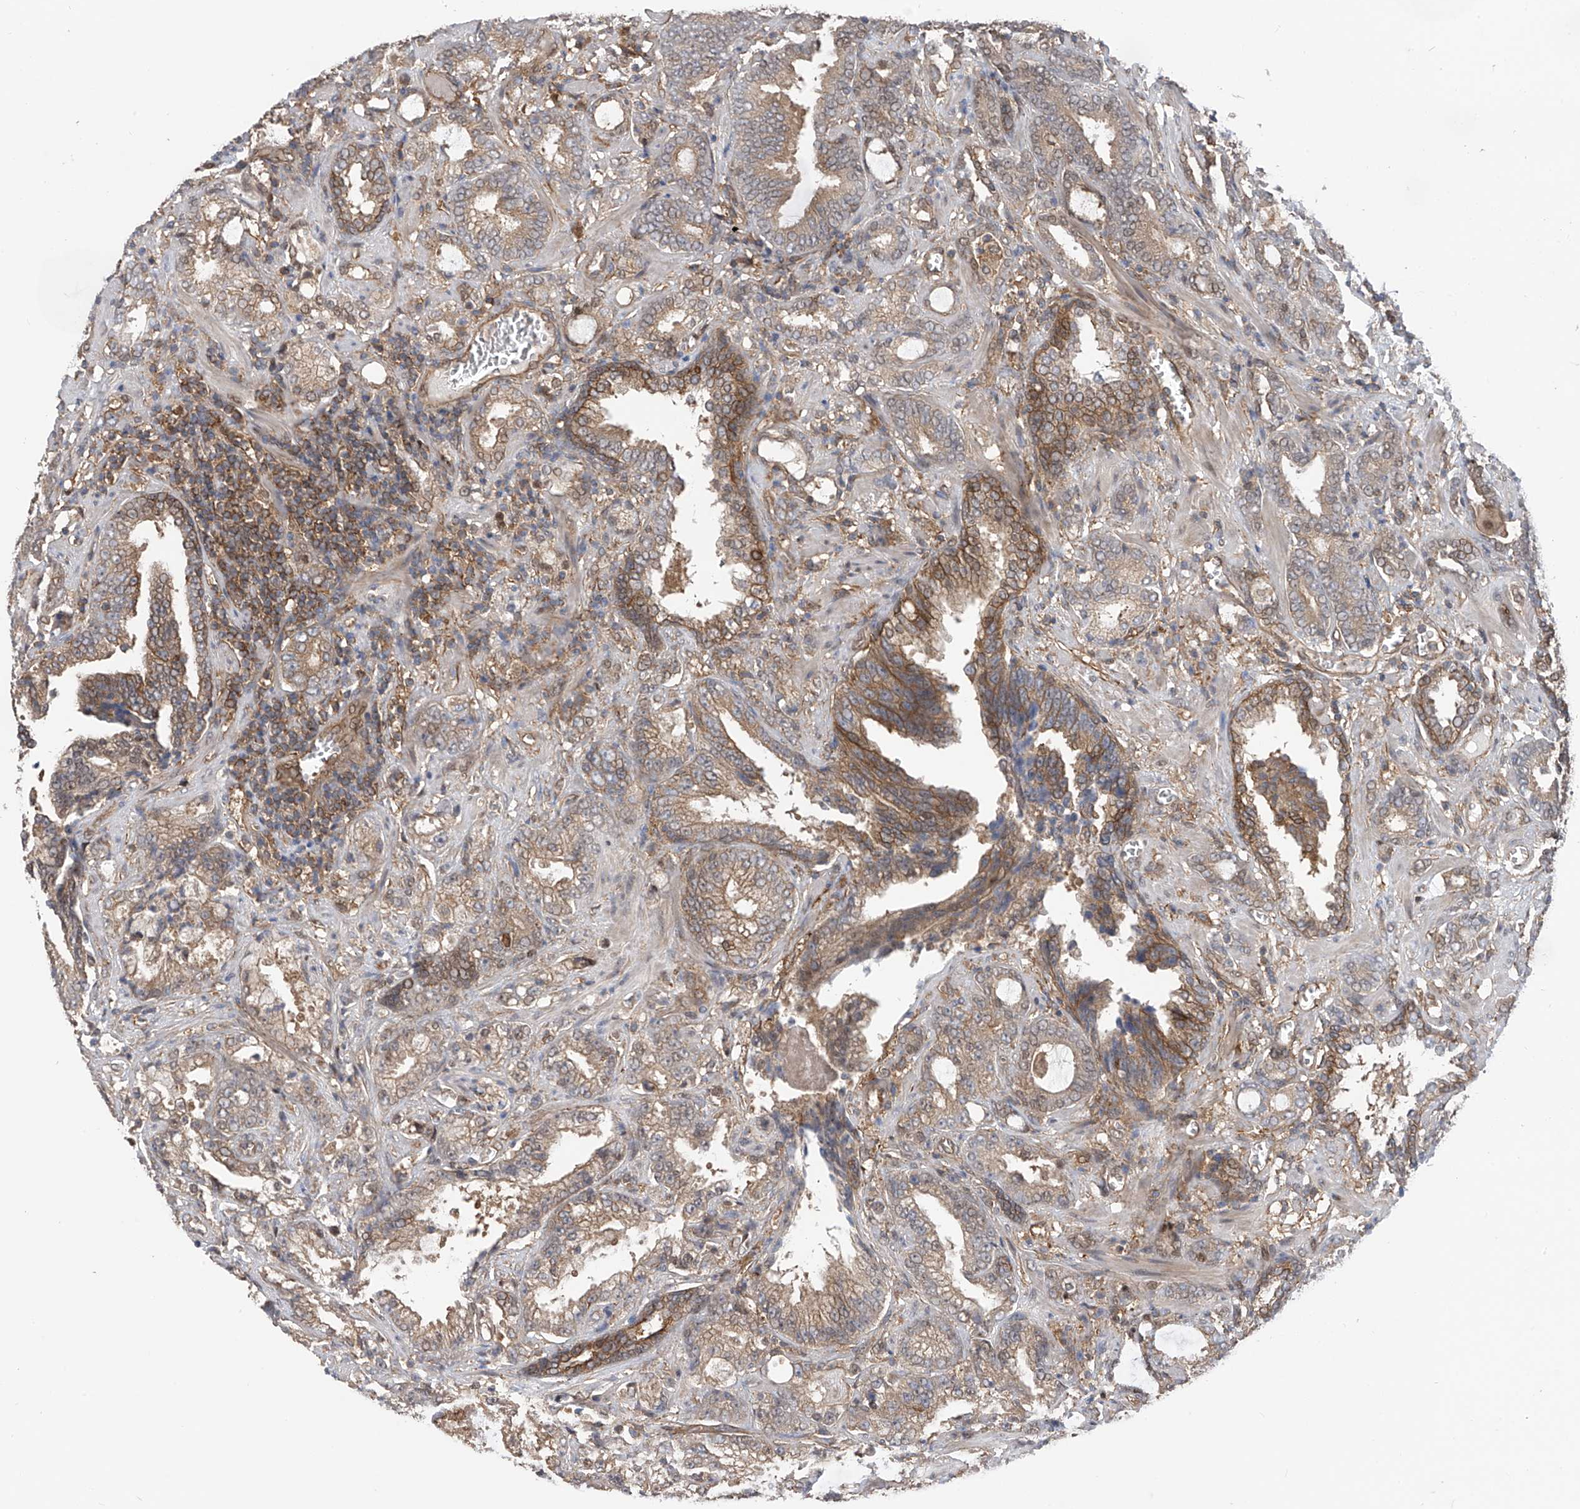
{"staining": {"intensity": "moderate", "quantity": ">75%", "location": "cytoplasmic/membranous"}, "tissue": "prostate cancer", "cell_type": "Tumor cells", "image_type": "cancer", "snomed": [{"axis": "morphology", "description": "Adenocarcinoma, High grade"}, {"axis": "topography", "description": "Prostate and seminal vesicle, NOS"}], "caption": "Protein analysis of prostate cancer (high-grade adenocarcinoma) tissue shows moderate cytoplasmic/membranous staining in approximately >75% of tumor cells.", "gene": "CHPF", "patient": {"sex": "male", "age": 67}}